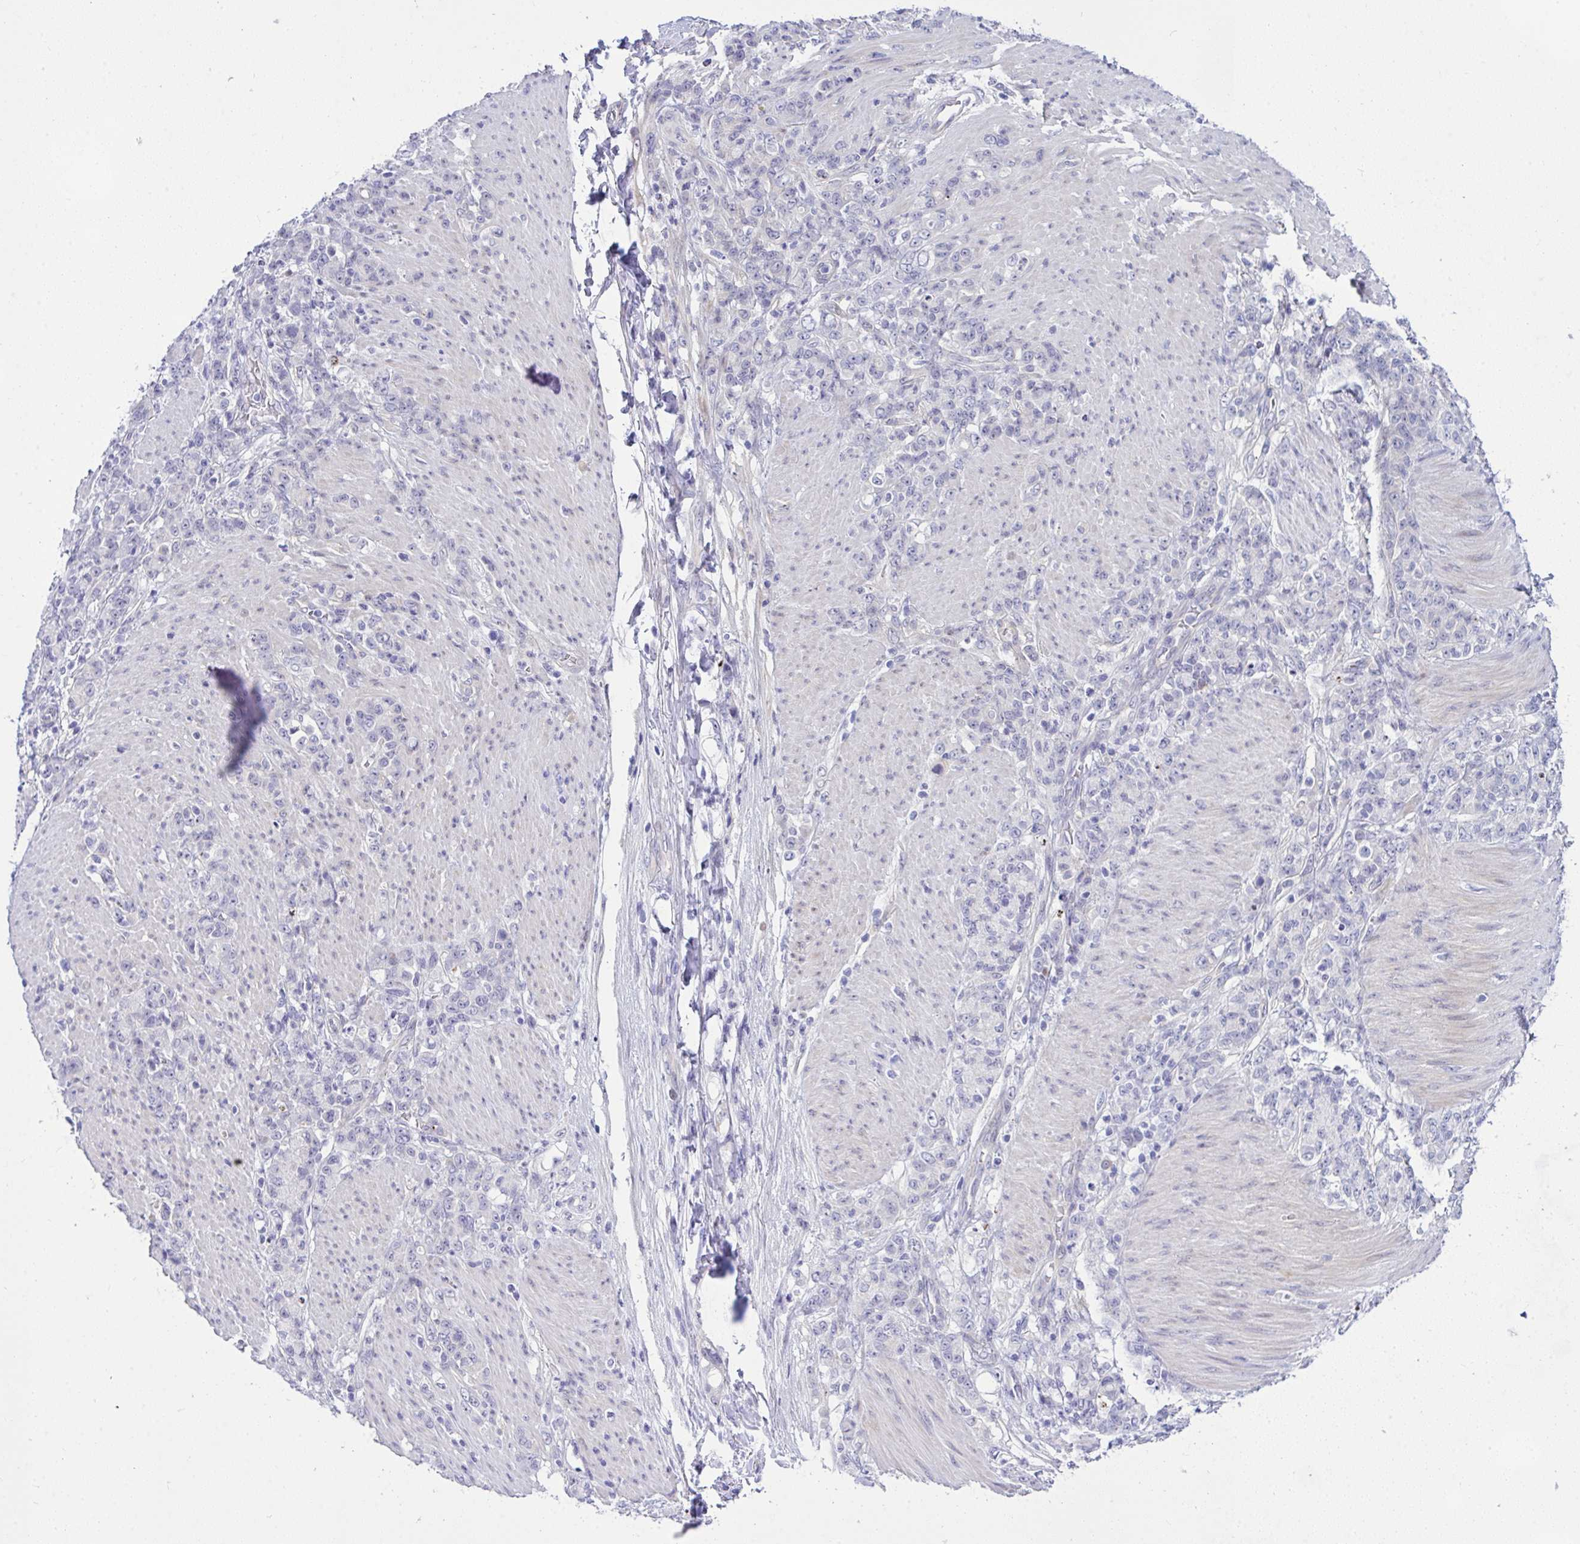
{"staining": {"intensity": "negative", "quantity": "none", "location": "none"}, "tissue": "stomach cancer", "cell_type": "Tumor cells", "image_type": "cancer", "snomed": [{"axis": "morphology", "description": "Adenocarcinoma, NOS"}, {"axis": "topography", "description": "Stomach"}], "caption": "High magnification brightfield microscopy of stomach cancer stained with DAB (3,3'-diaminobenzidine) (brown) and counterstained with hematoxylin (blue): tumor cells show no significant staining.", "gene": "NFXL1", "patient": {"sex": "female", "age": 79}}